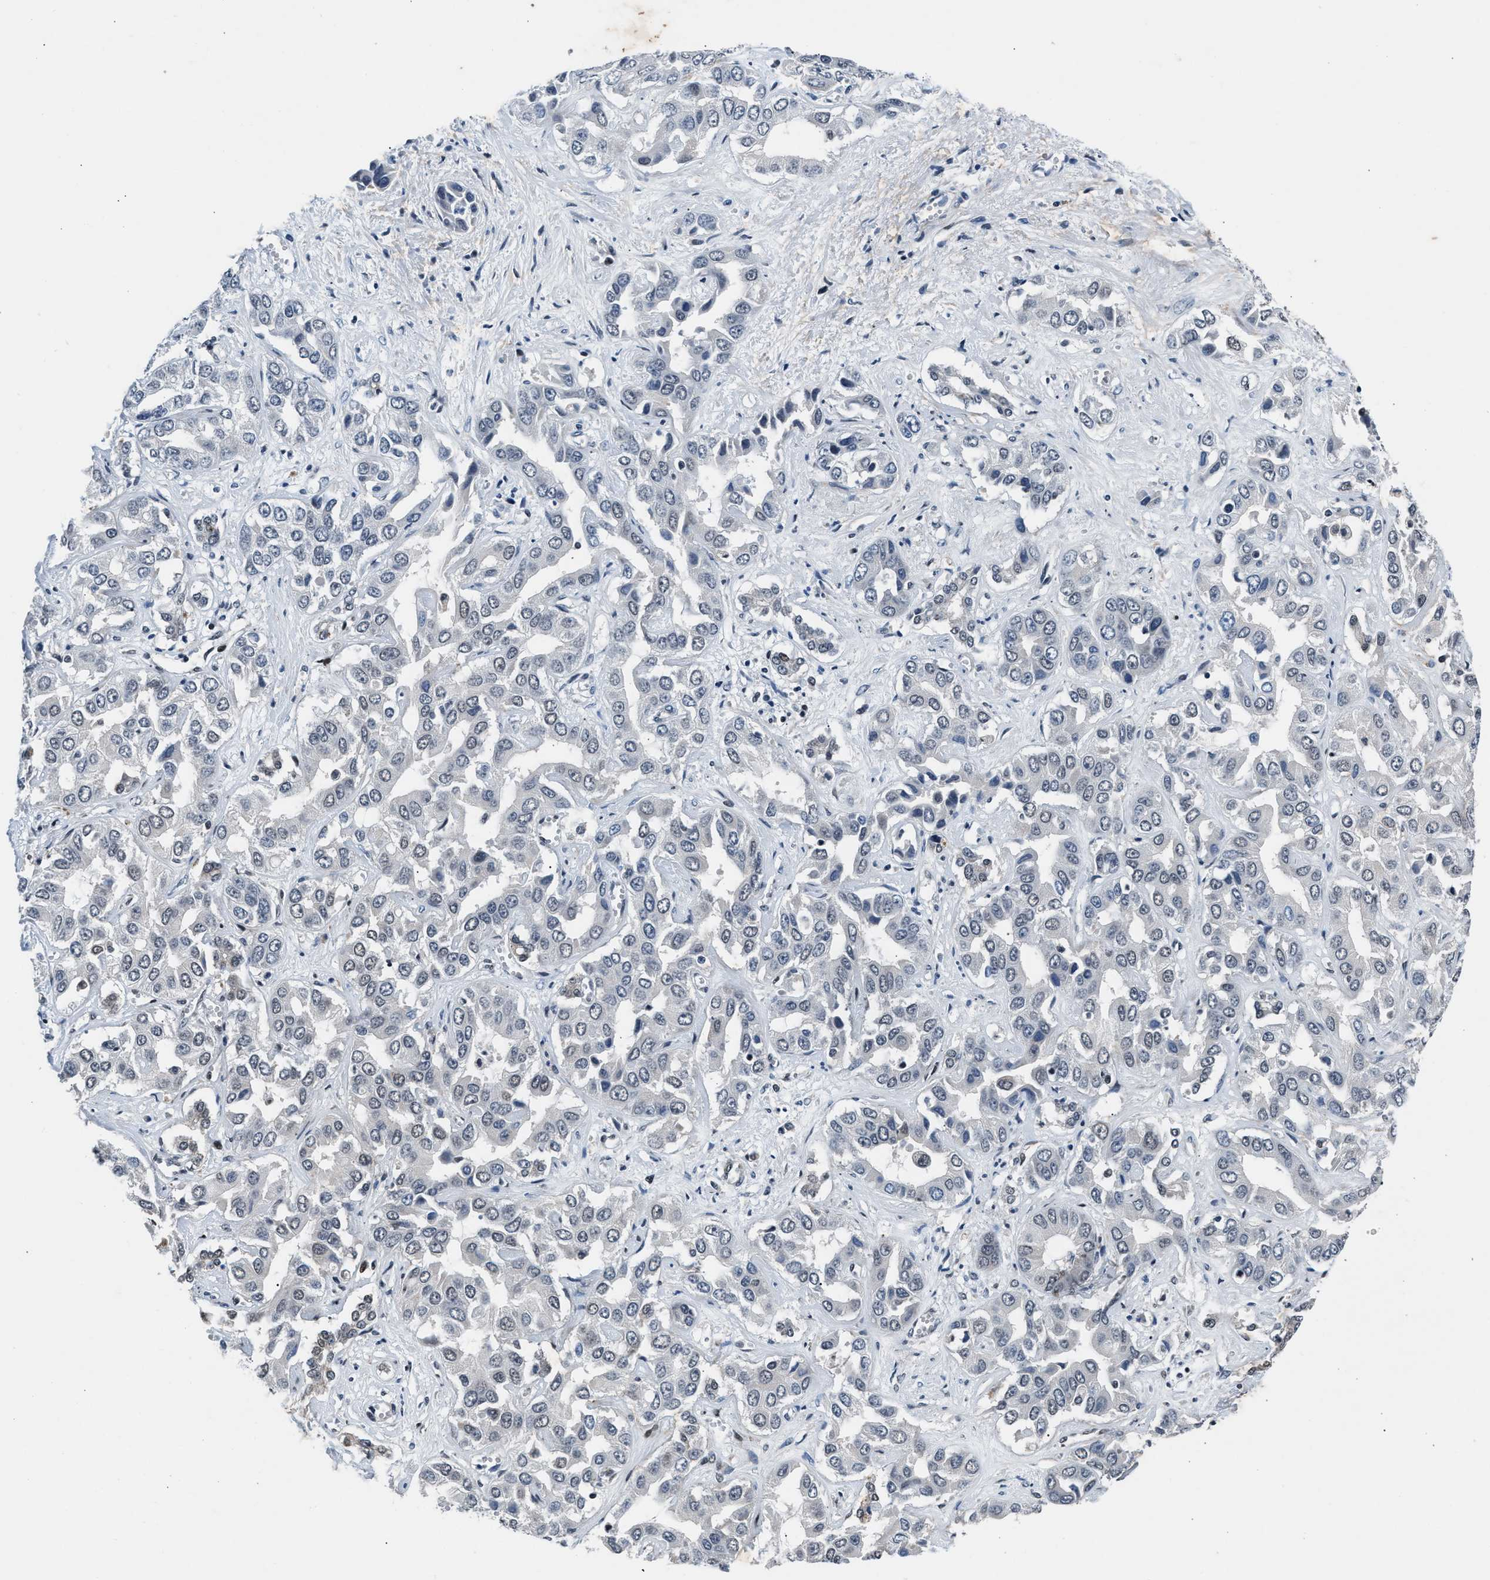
{"staining": {"intensity": "negative", "quantity": "none", "location": "none"}, "tissue": "liver cancer", "cell_type": "Tumor cells", "image_type": "cancer", "snomed": [{"axis": "morphology", "description": "Cholangiocarcinoma"}, {"axis": "topography", "description": "Liver"}], "caption": "An image of liver cancer (cholangiocarcinoma) stained for a protein exhibits no brown staining in tumor cells. The staining is performed using DAB brown chromogen with nuclei counter-stained in using hematoxylin.", "gene": "PRRC2B", "patient": {"sex": "female", "age": 52}}